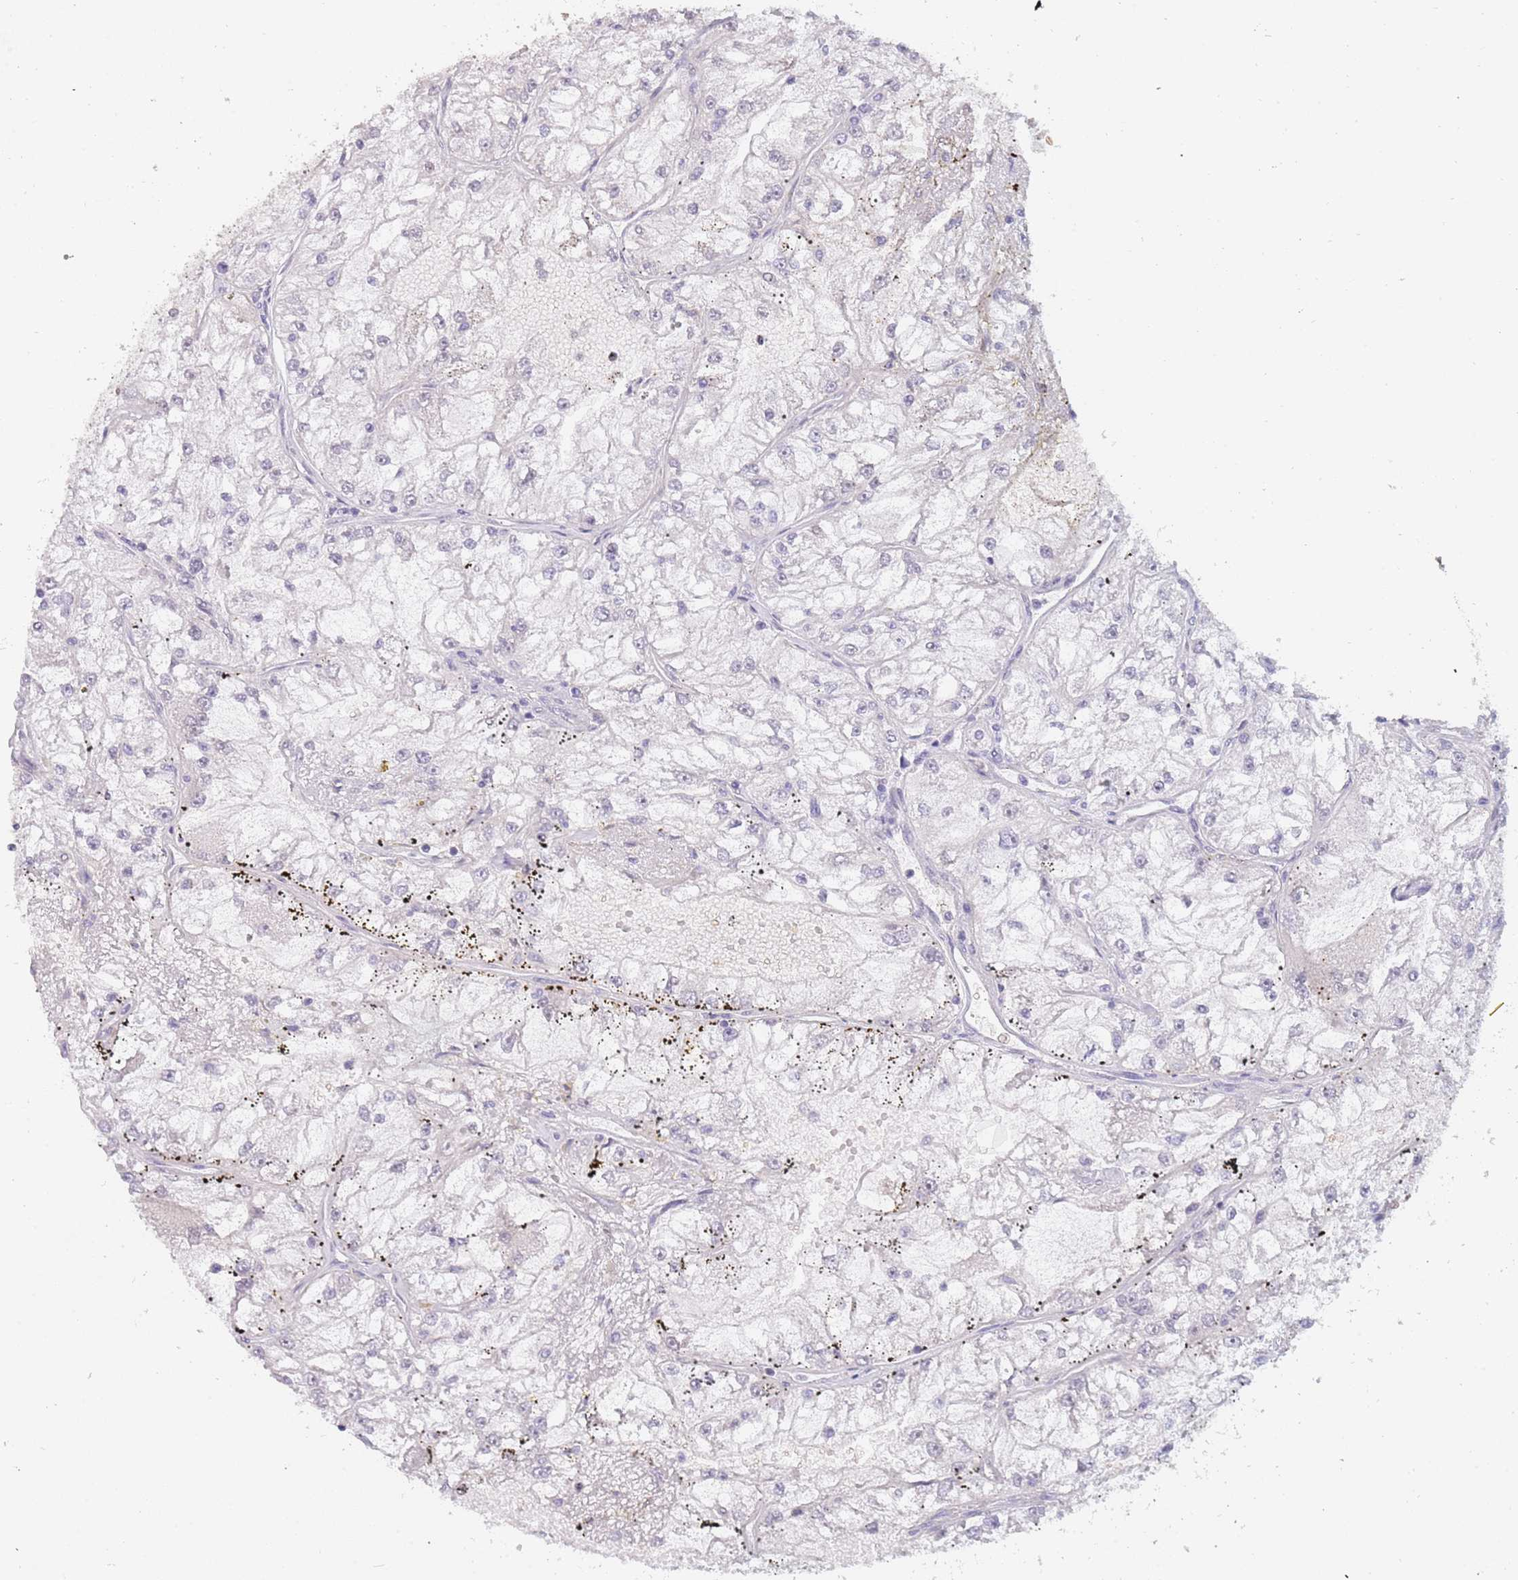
{"staining": {"intensity": "negative", "quantity": "none", "location": "none"}, "tissue": "renal cancer", "cell_type": "Tumor cells", "image_type": "cancer", "snomed": [{"axis": "morphology", "description": "Adenocarcinoma, NOS"}, {"axis": "topography", "description": "Kidney"}], "caption": "Protein analysis of renal adenocarcinoma displays no significant expression in tumor cells.", "gene": "KLHDC2", "patient": {"sex": "female", "age": 72}}